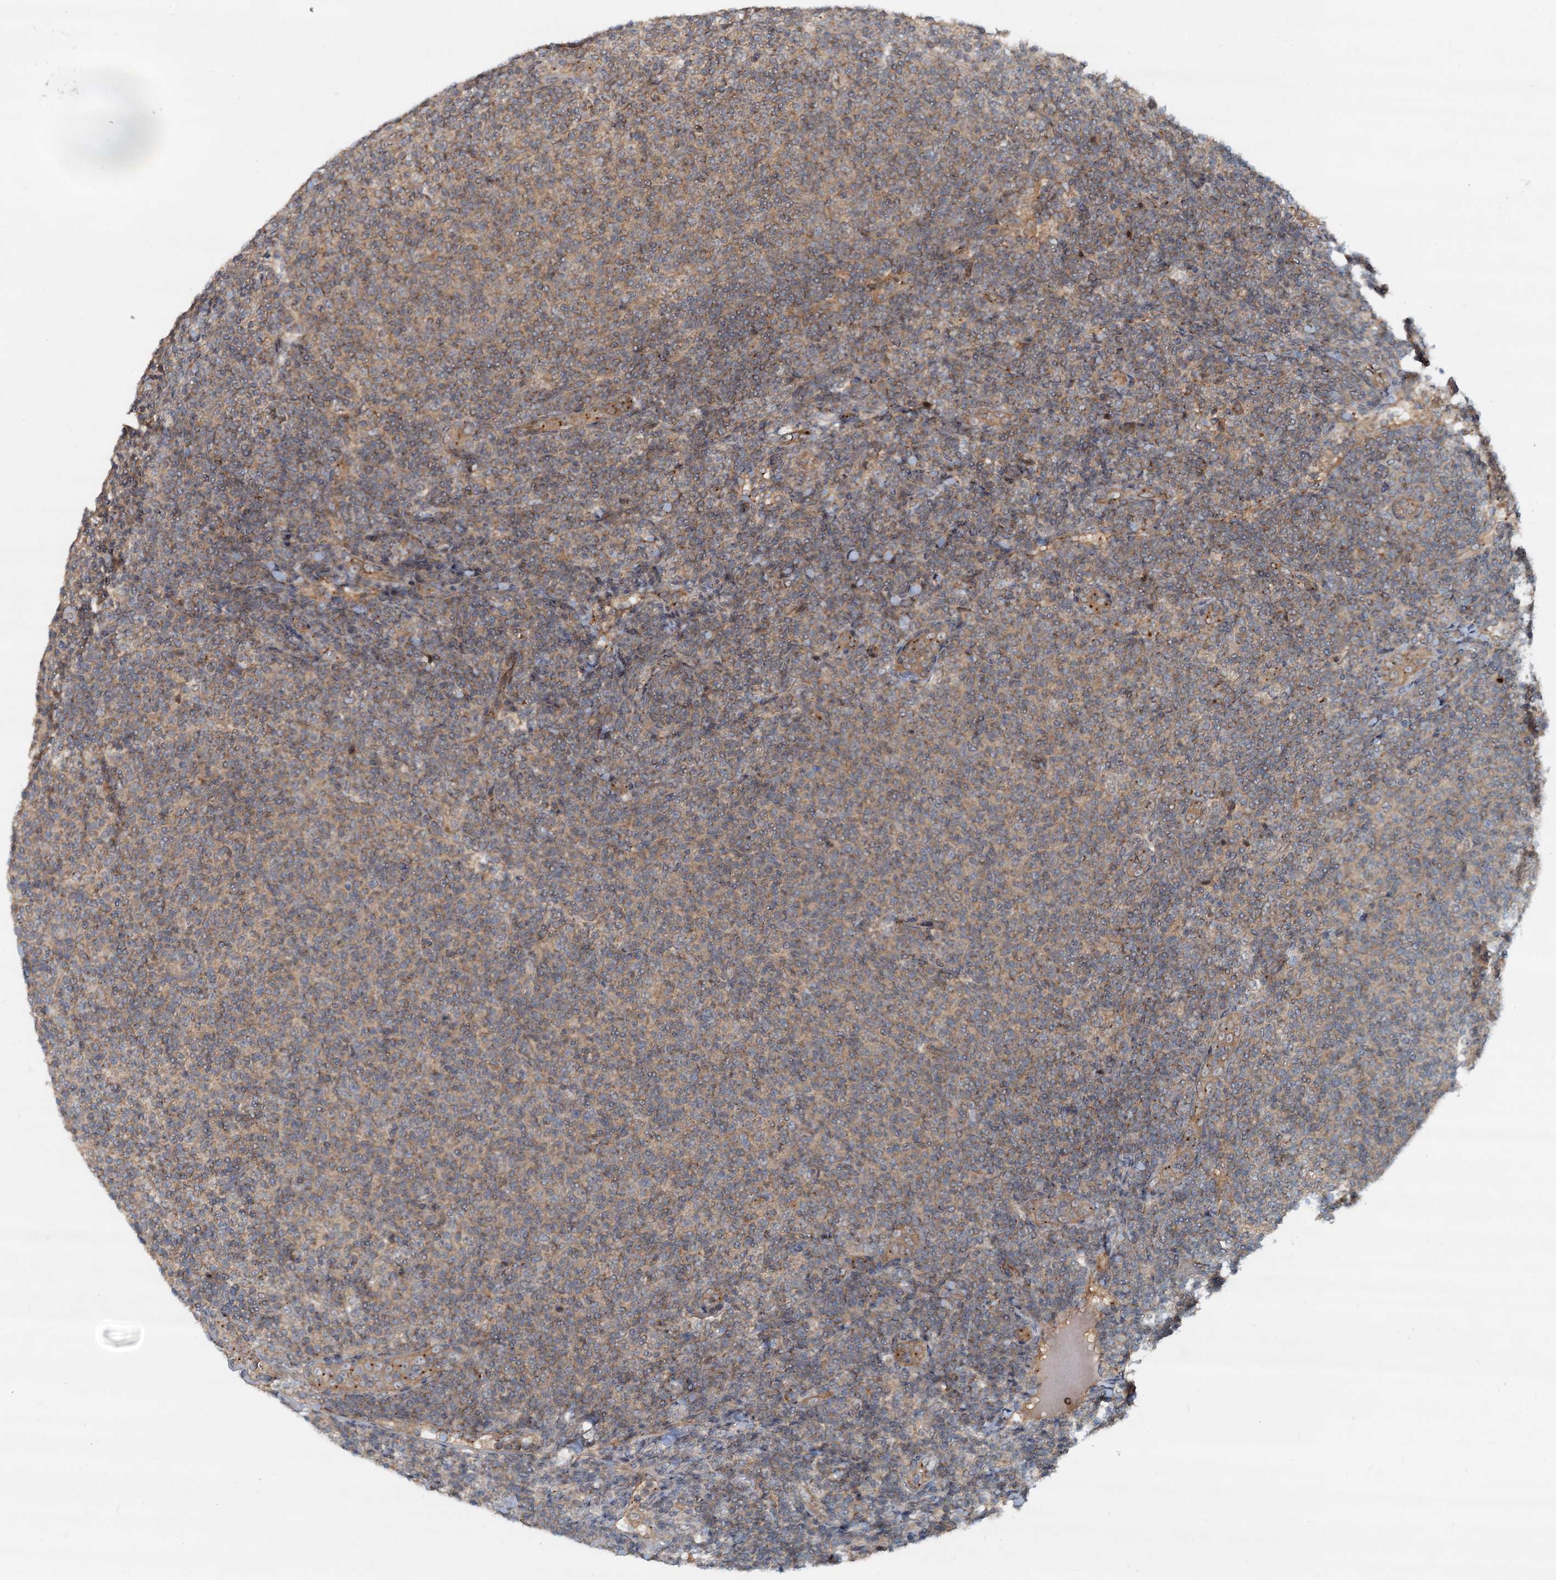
{"staining": {"intensity": "weak", "quantity": ">75%", "location": "cytoplasmic/membranous"}, "tissue": "lymphoma", "cell_type": "Tumor cells", "image_type": "cancer", "snomed": [{"axis": "morphology", "description": "Malignant lymphoma, non-Hodgkin's type, Low grade"}, {"axis": "topography", "description": "Lymph node"}], "caption": "Protein expression analysis of lymphoma exhibits weak cytoplasmic/membranous positivity in approximately >75% of tumor cells.", "gene": "CEP68", "patient": {"sex": "male", "age": 66}}